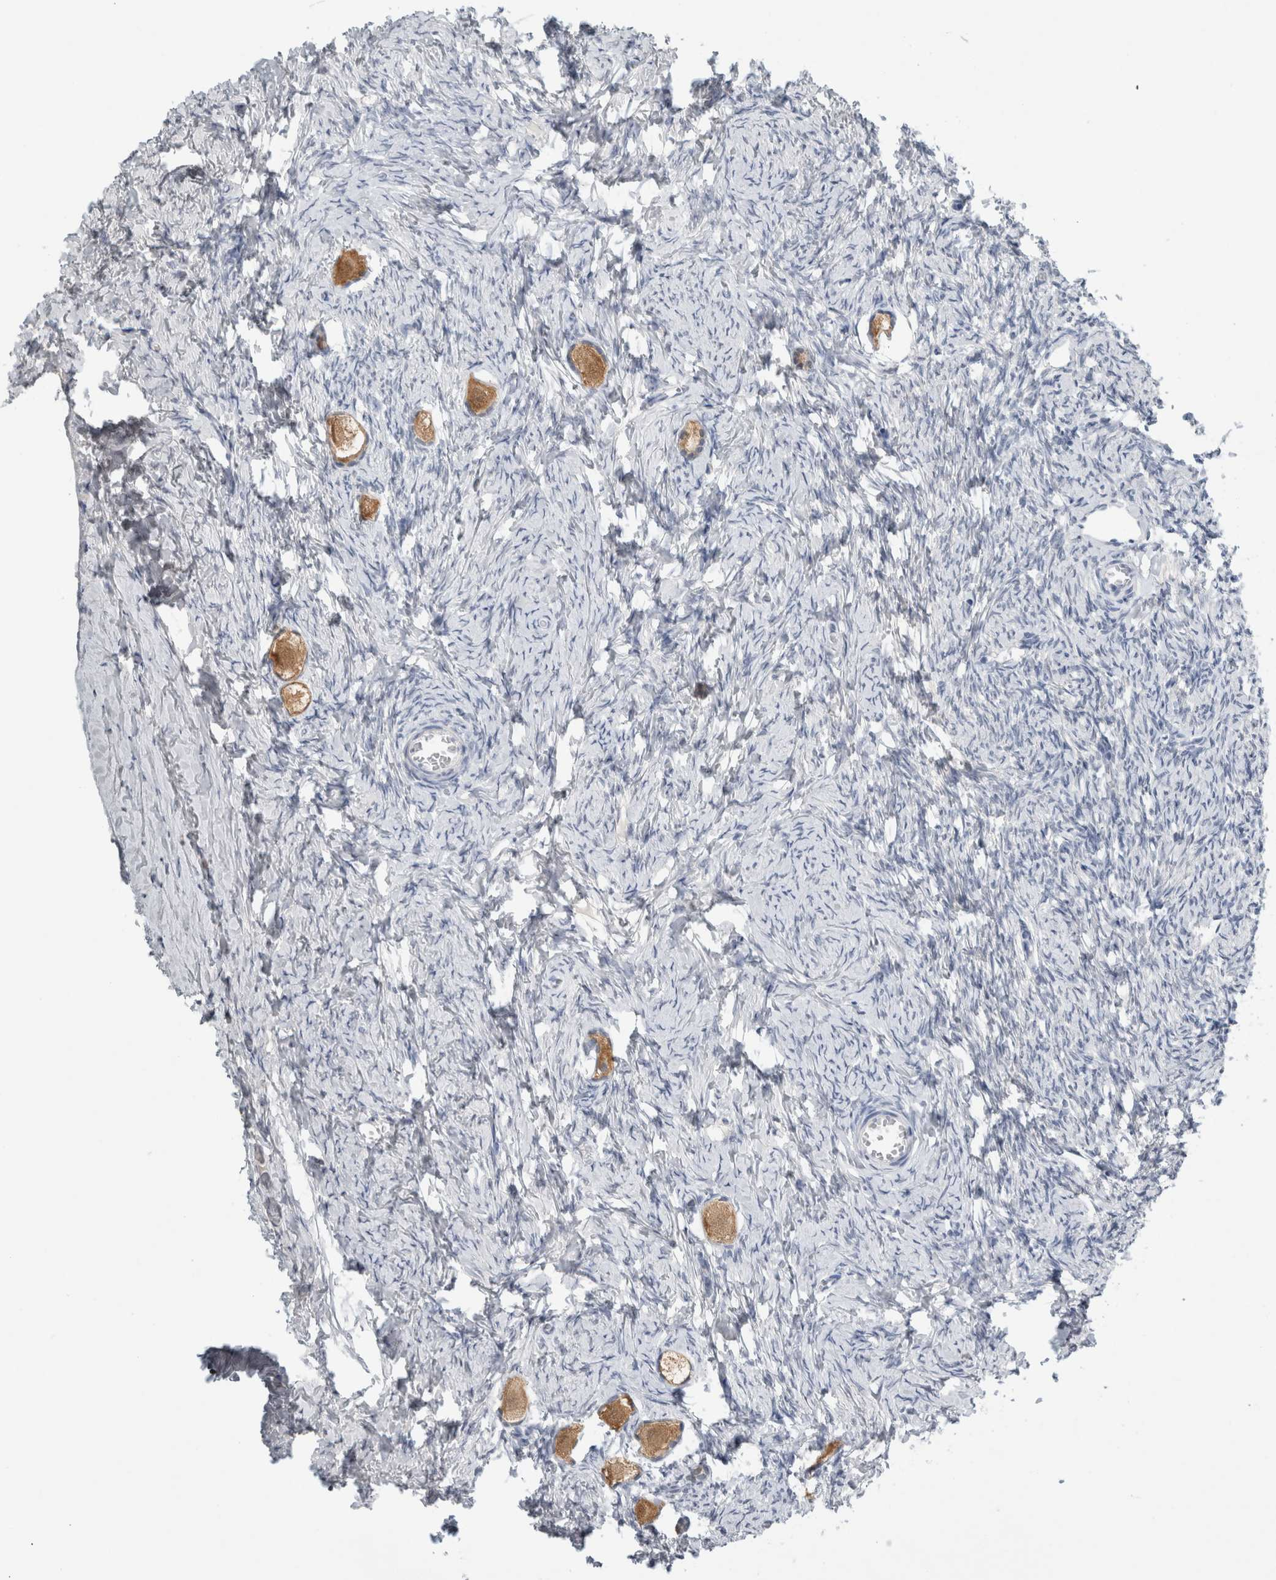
{"staining": {"intensity": "strong", "quantity": ">75%", "location": "cytoplasmic/membranous"}, "tissue": "ovary", "cell_type": "Follicle cells", "image_type": "normal", "snomed": [{"axis": "morphology", "description": "Normal tissue, NOS"}, {"axis": "topography", "description": "Ovary"}], "caption": "Immunohistochemical staining of normal ovary shows >75% levels of strong cytoplasmic/membranous protein positivity in about >75% of follicle cells. Using DAB (brown) and hematoxylin (blue) stains, captured at high magnification using brightfield microscopy.", "gene": "CASP6", "patient": {"sex": "female", "age": 27}}